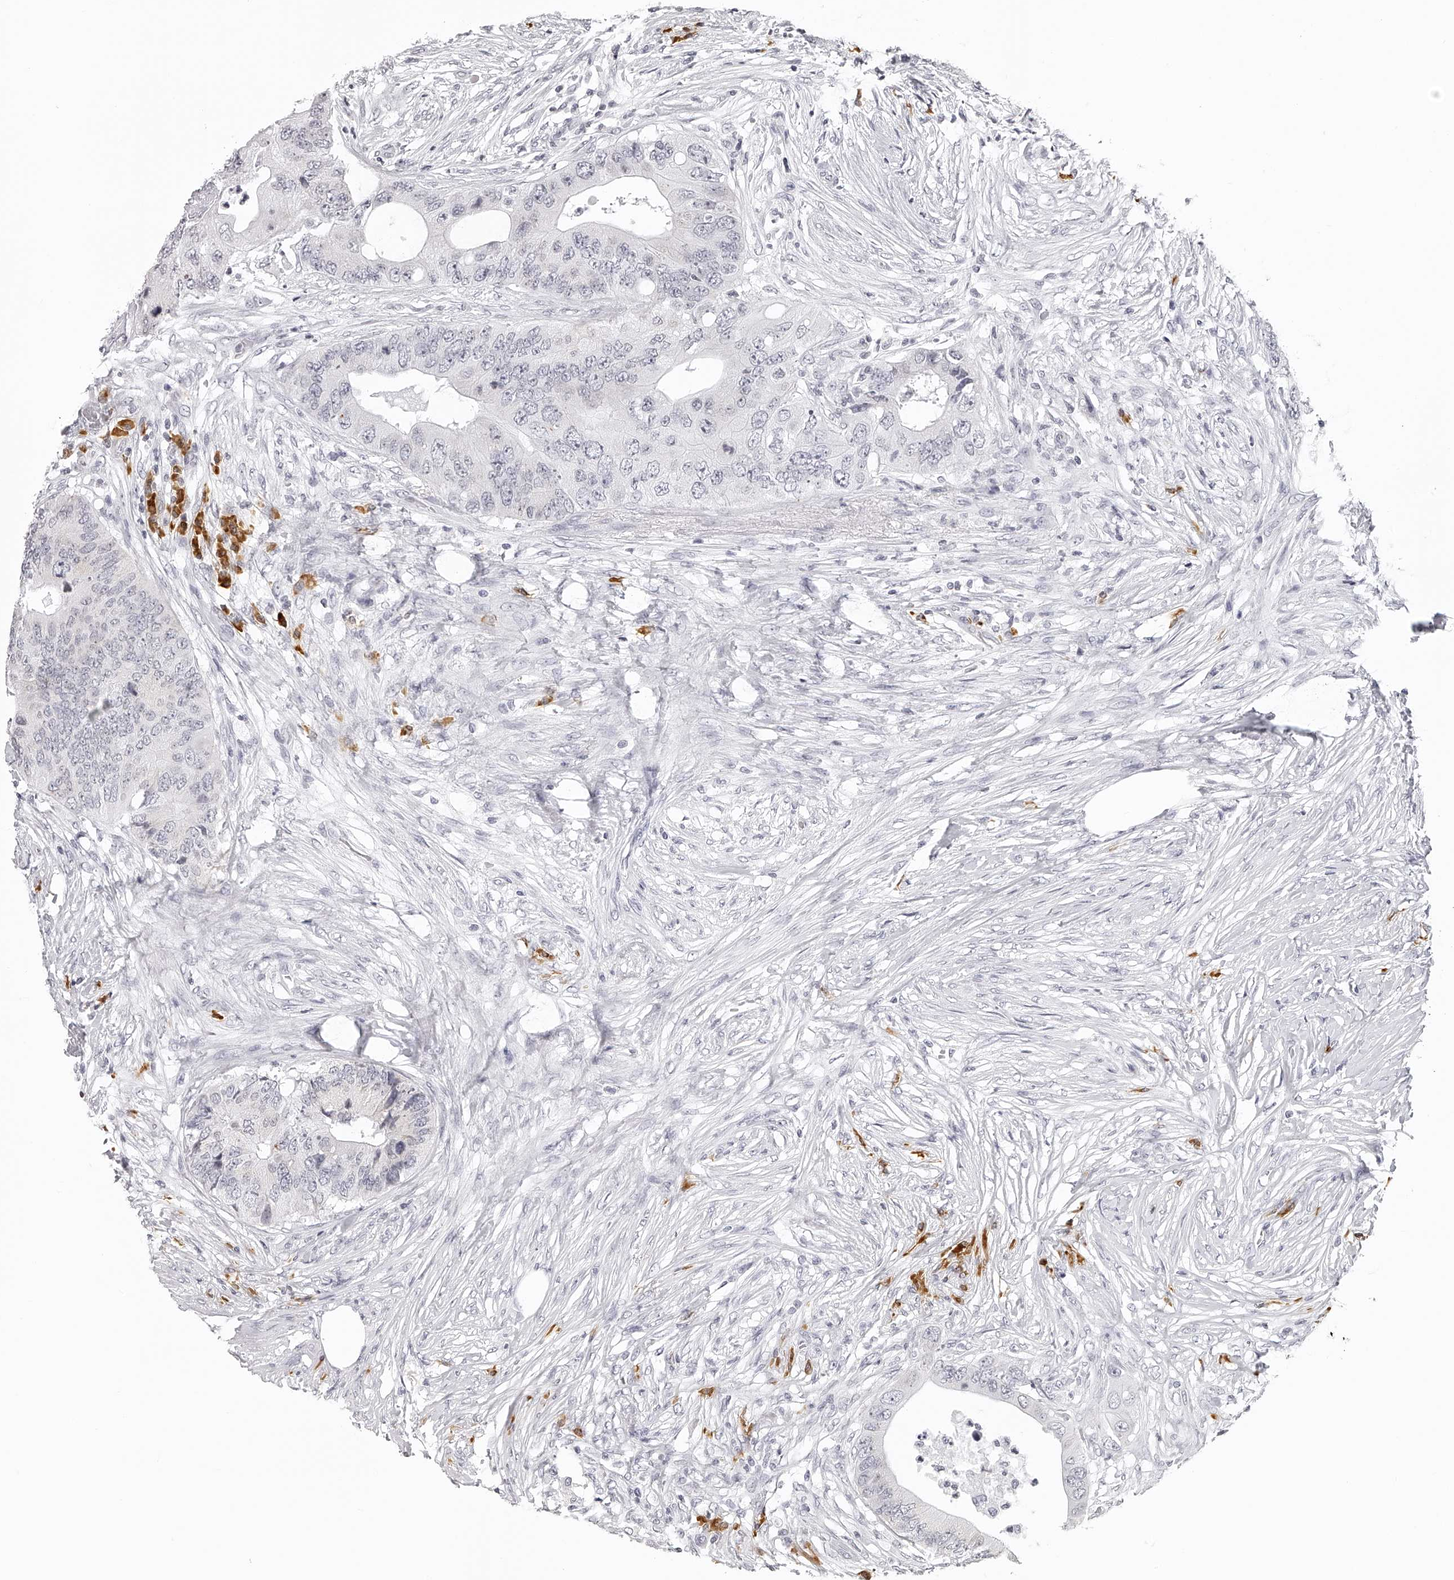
{"staining": {"intensity": "negative", "quantity": "none", "location": "none"}, "tissue": "colorectal cancer", "cell_type": "Tumor cells", "image_type": "cancer", "snomed": [{"axis": "morphology", "description": "Adenocarcinoma, NOS"}, {"axis": "topography", "description": "Colon"}], "caption": "DAB (3,3'-diaminobenzidine) immunohistochemical staining of colorectal cancer reveals no significant positivity in tumor cells. (Stains: DAB (3,3'-diaminobenzidine) immunohistochemistry with hematoxylin counter stain, Microscopy: brightfield microscopy at high magnification).", "gene": "SEC11C", "patient": {"sex": "male", "age": 71}}